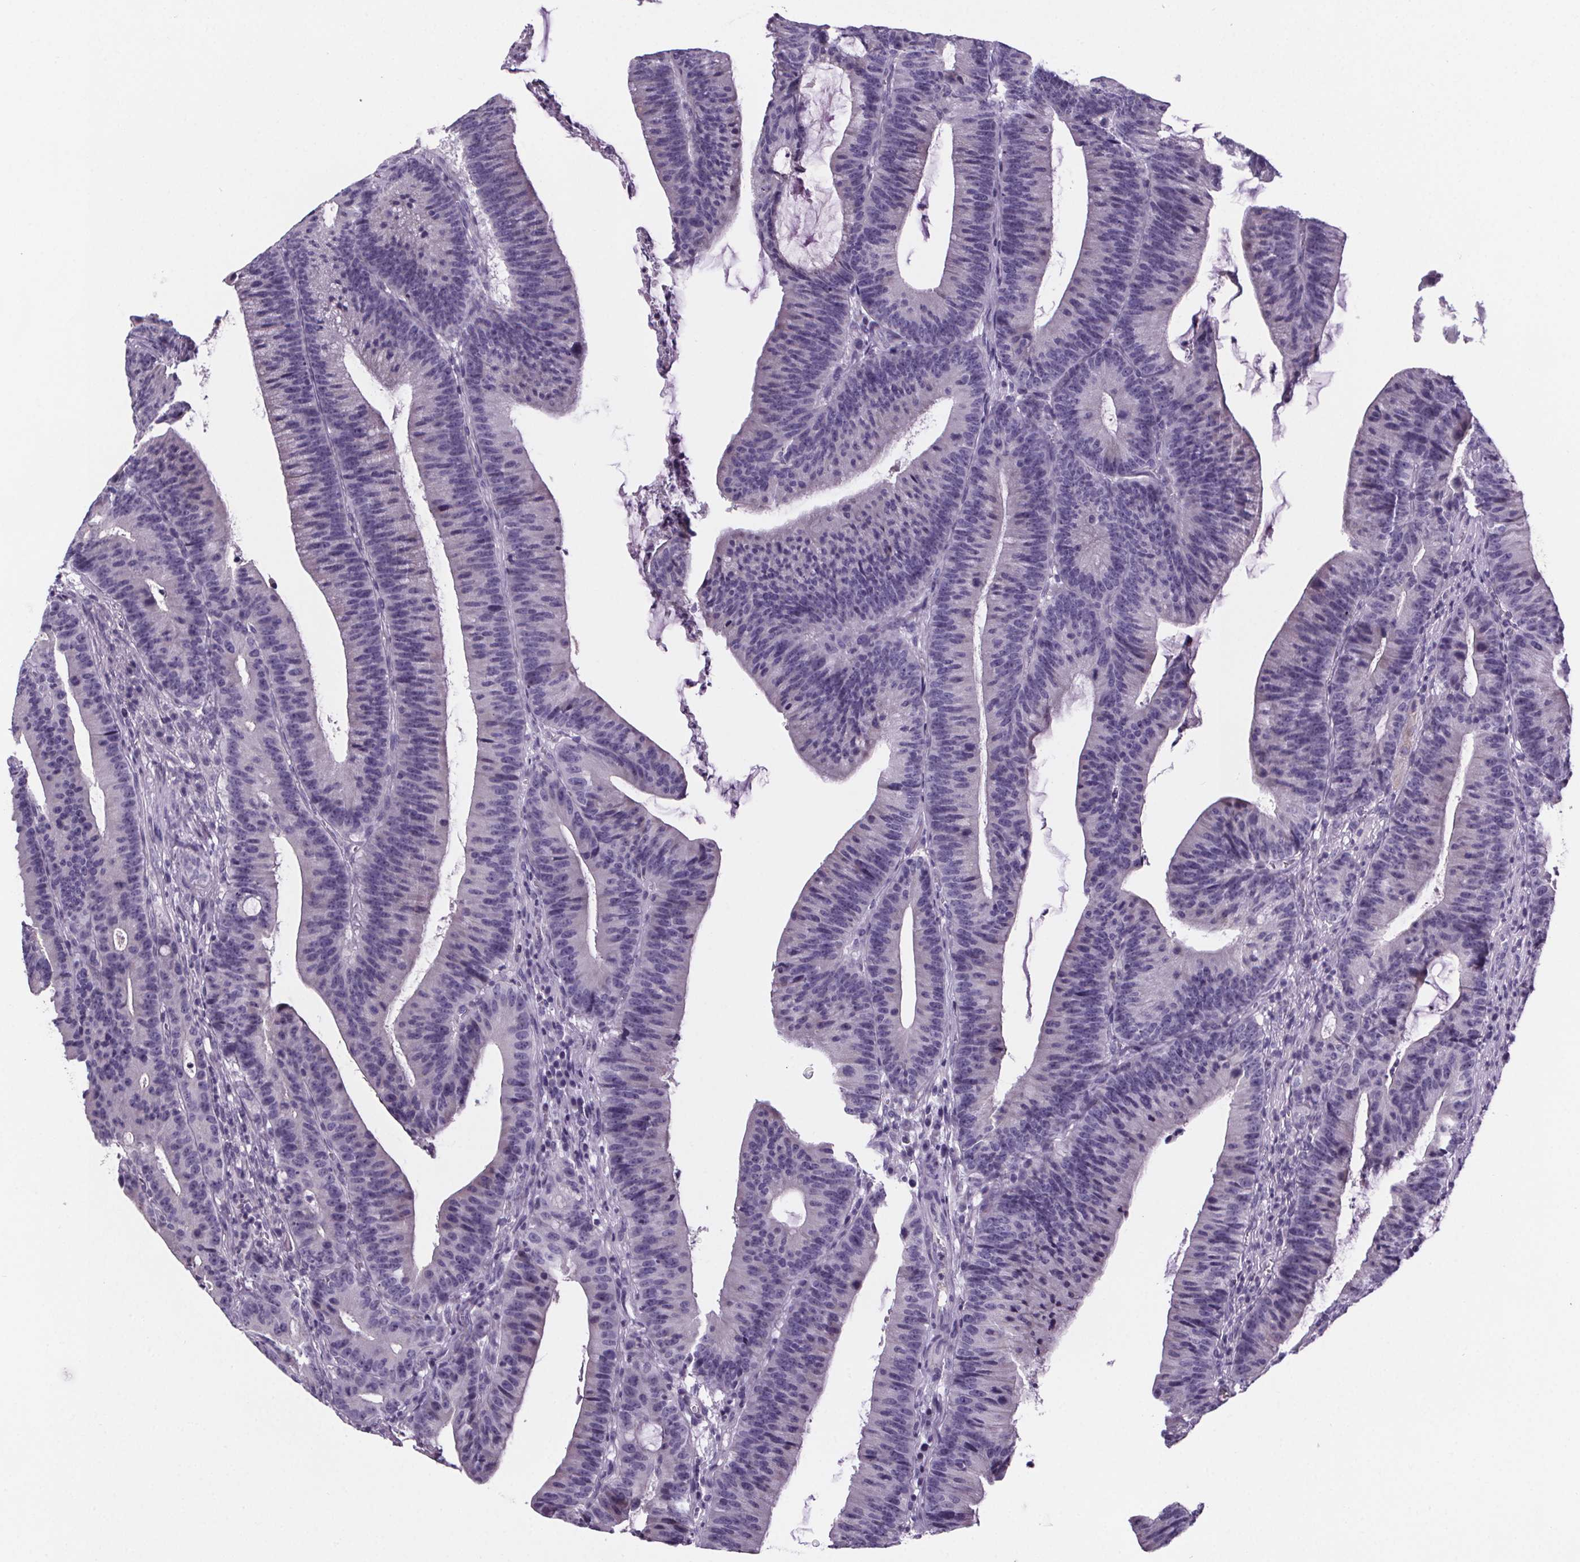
{"staining": {"intensity": "negative", "quantity": "none", "location": "none"}, "tissue": "colorectal cancer", "cell_type": "Tumor cells", "image_type": "cancer", "snomed": [{"axis": "morphology", "description": "Adenocarcinoma, NOS"}, {"axis": "topography", "description": "Colon"}], "caption": "Immunohistochemistry (IHC) image of colorectal cancer stained for a protein (brown), which exhibits no positivity in tumor cells. The staining is performed using DAB (3,3'-diaminobenzidine) brown chromogen with nuclei counter-stained in using hematoxylin.", "gene": "CUBN", "patient": {"sex": "female", "age": 78}}